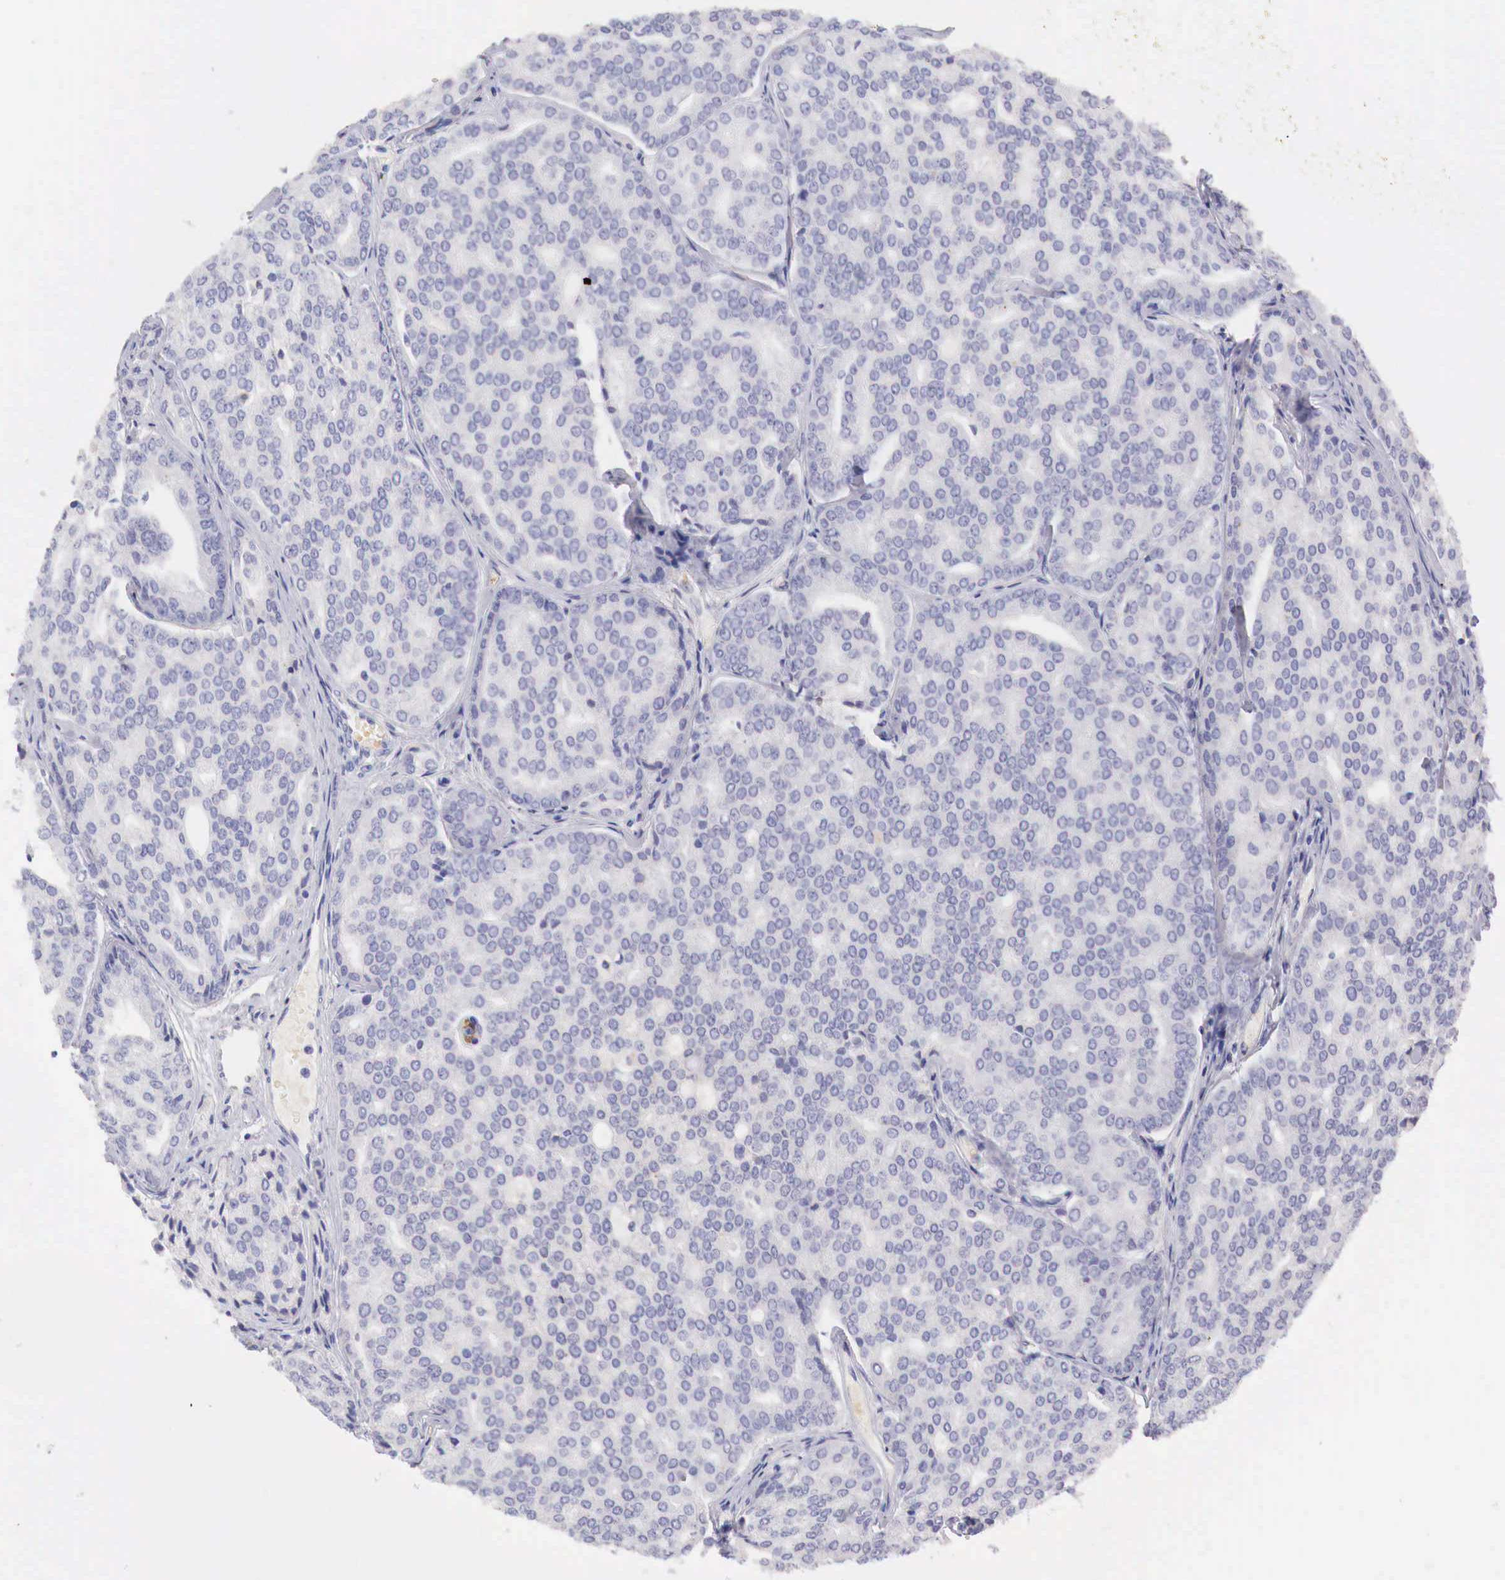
{"staining": {"intensity": "negative", "quantity": "none", "location": "none"}, "tissue": "prostate cancer", "cell_type": "Tumor cells", "image_type": "cancer", "snomed": [{"axis": "morphology", "description": "Adenocarcinoma, High grade"}, {"axis": "topography", "description": "Prostate"}], "caption": "Histopathology image shows no protein staining in tumor cells of high-grade adenocarcinoma (prostate) tissue.", "gene": "ITIH6", "patient": {"sex": "male", "age": 64}}